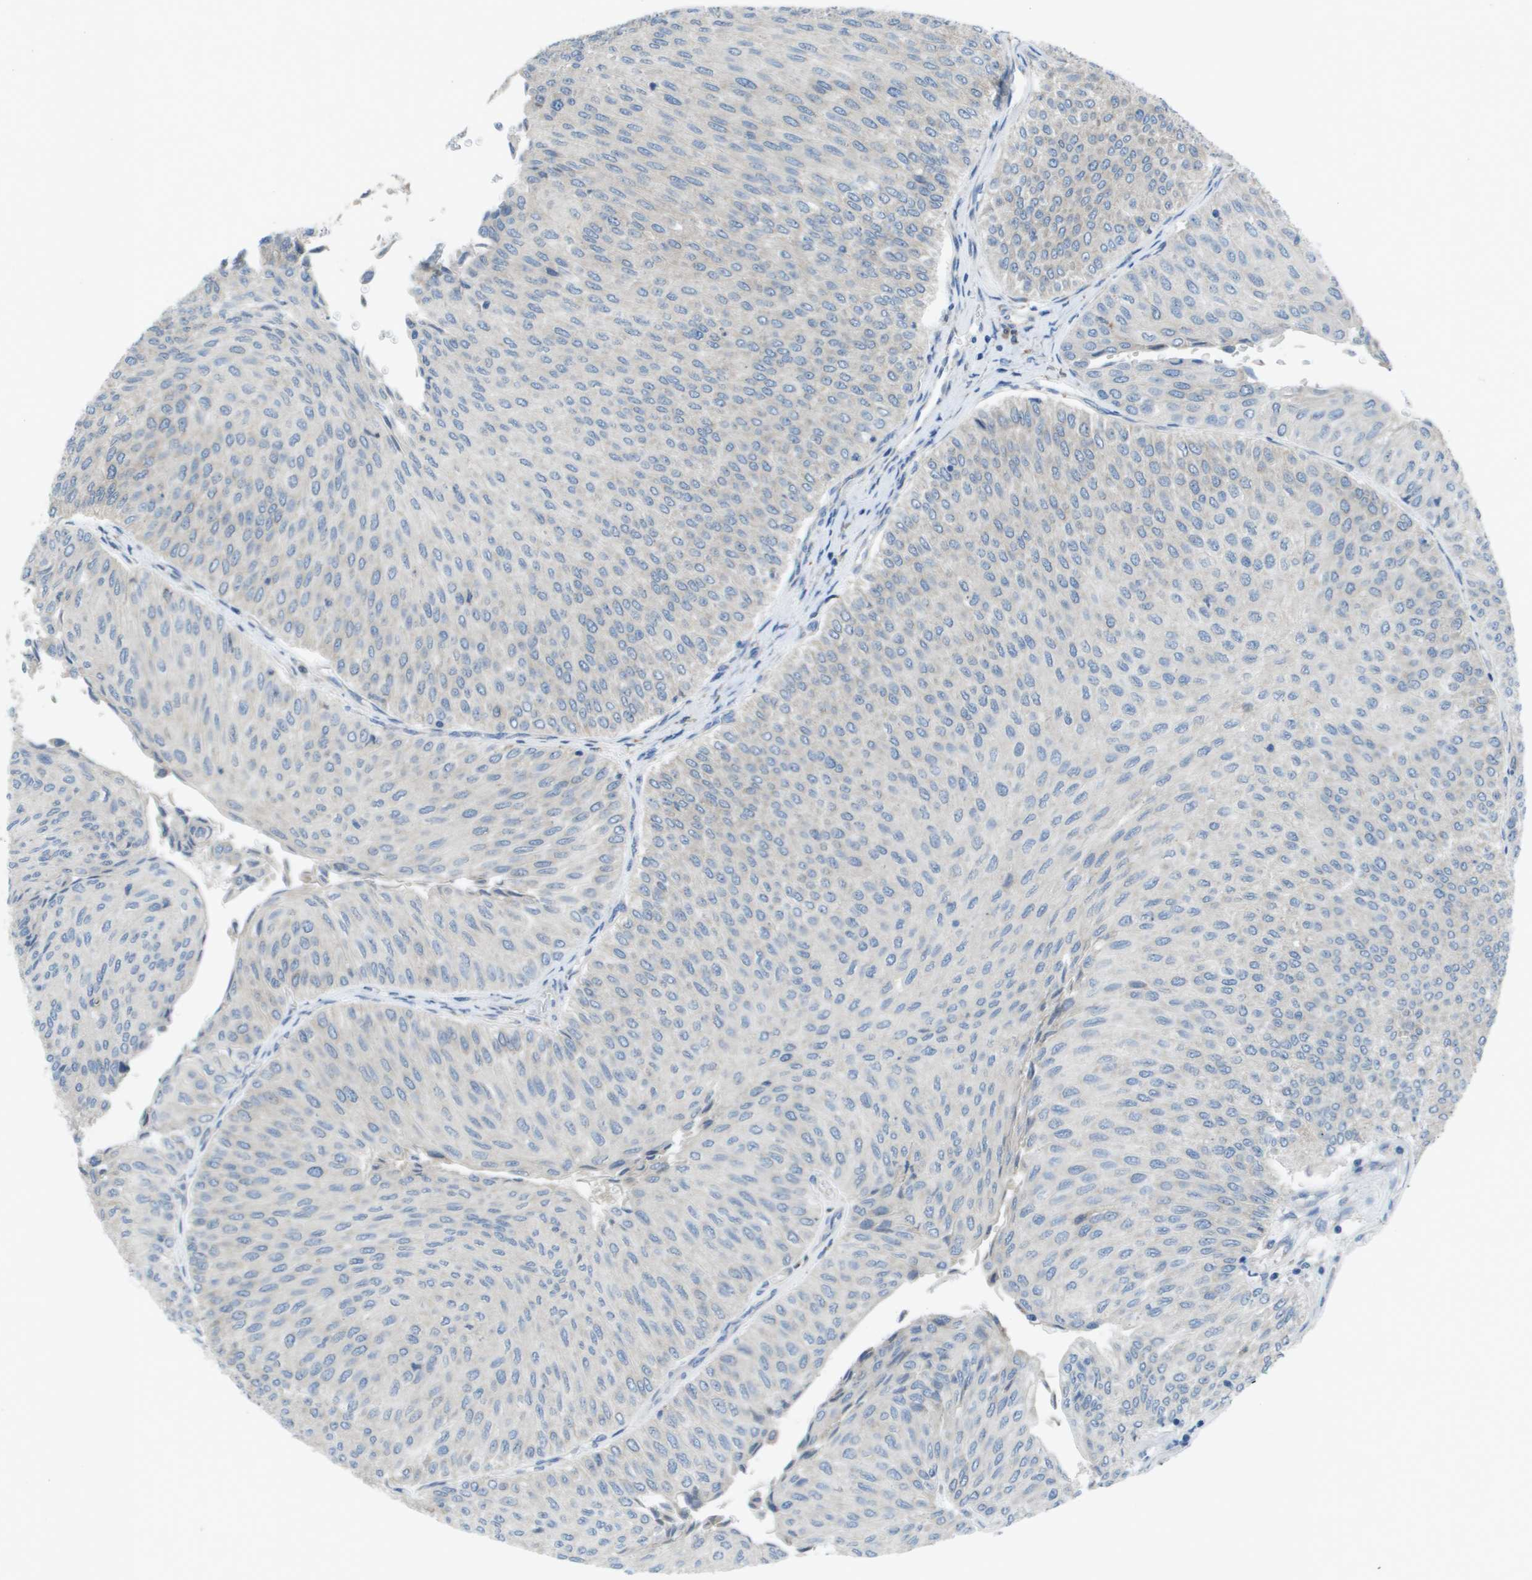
{"staining": {"intensity": "negative", "quantity": "none", "location": "none"}, "tissue": "urothelial cancer", "cell_type": "Tumor cells", "image_type": "cancer", "snomed": [{"axis": "morphology", "description": "Urothelial carcinoma, Low grade"}, {"axis": "topography", "description": "Urinary bladder"}], "caption": "Urothelial cancer was stained to show a protein in brown. There is no significant staining in tumor cells. The staining is performed using DAB brown chromogen with nuclei counter-stained in using hematoxylin.", "gene": "CLCN2", "patient": {"sex": "male", "age": 78}}